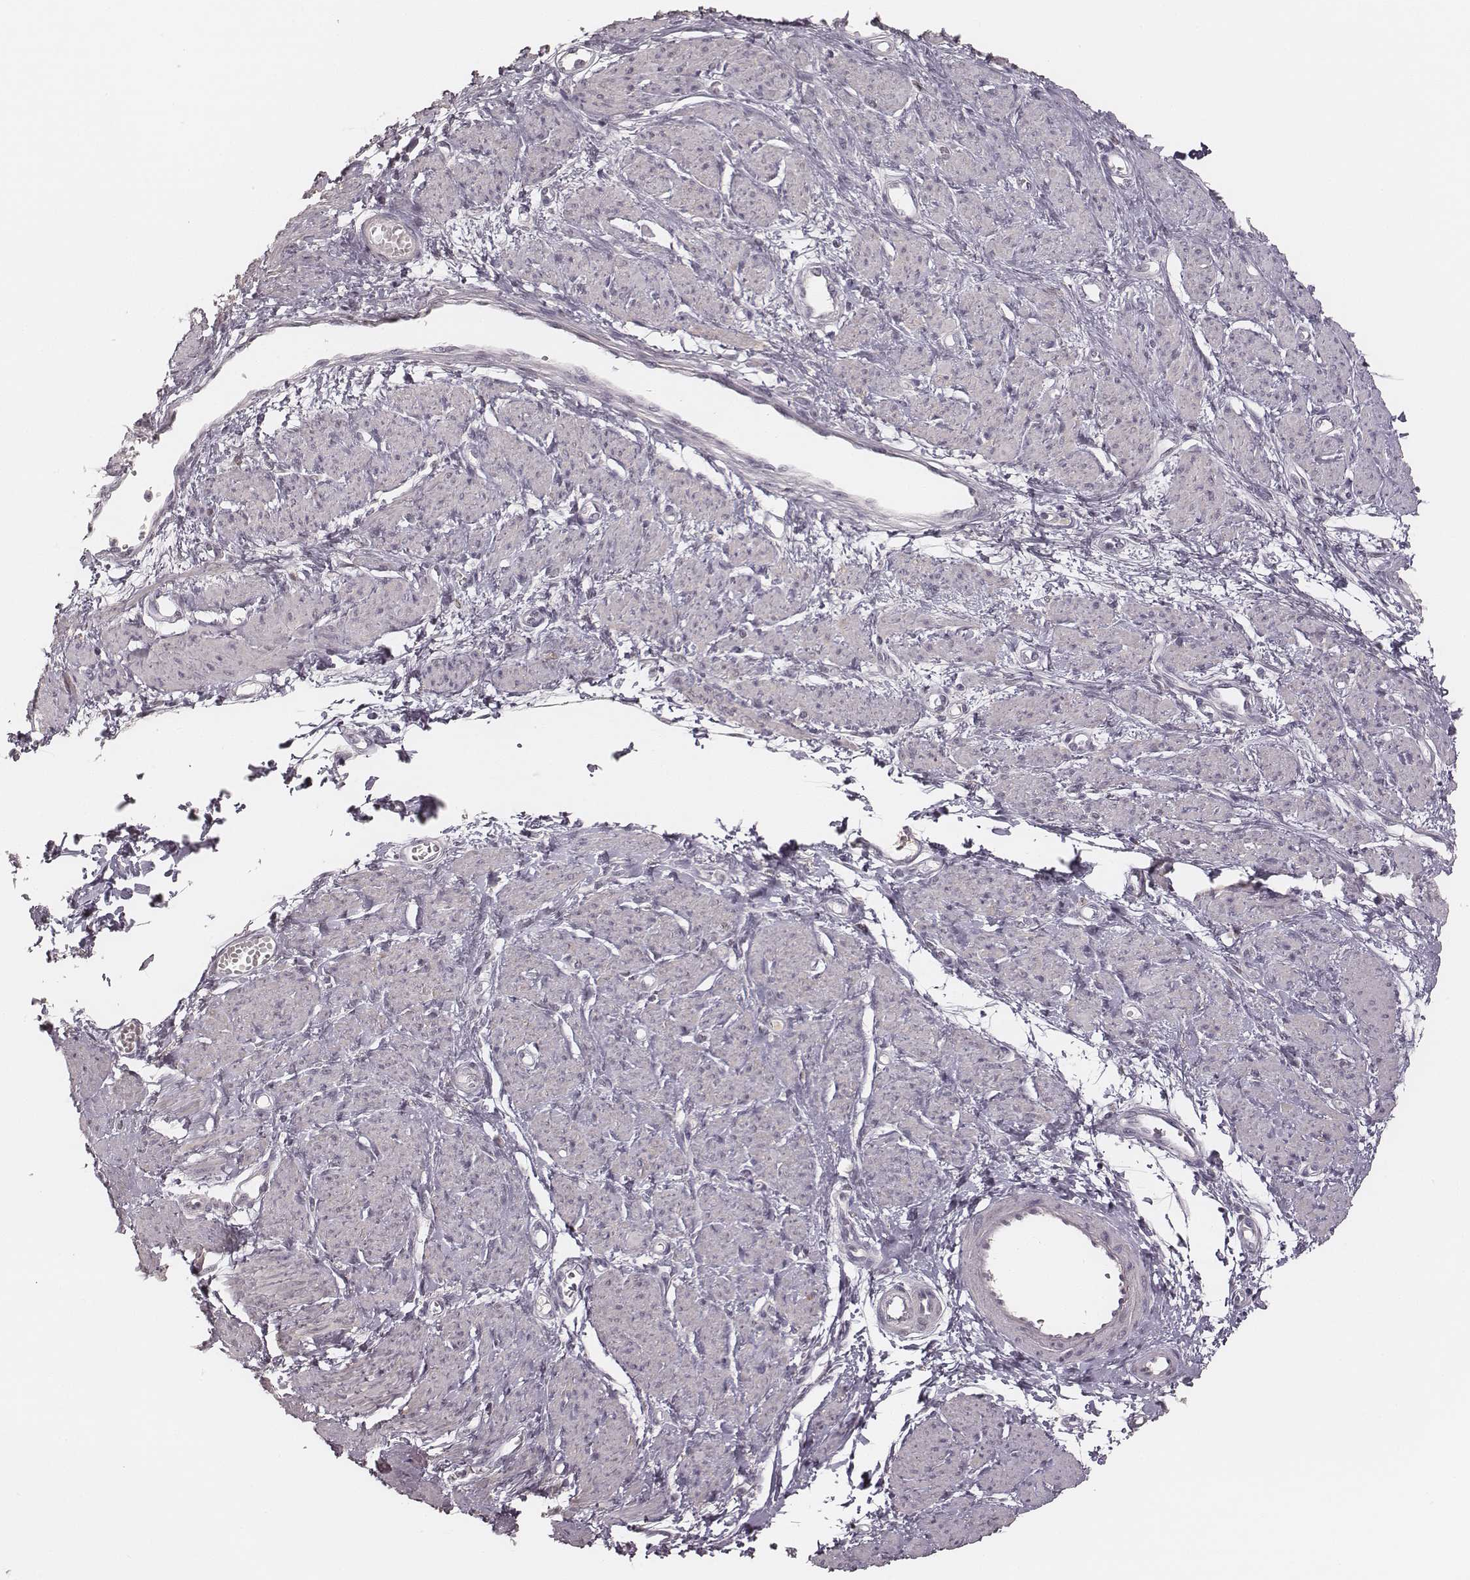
{"staining": {"intensity": "negative", "quantity": "none", "location": "none"}, "tissue": "smooth muscle", "cell_type": "Smooth muscle cells", "image_type": "normal", "snomed": [{"axis": "morphology", "description": "Normal tissue, NOS"}, {"axis": "topography", "description": "Smooth muscle"}, {"axis": "topography", "description": "Uterus"}], "caption": "IHC micrograph of normal smooth muscle: human smooth muscle stained with DAB demonstrates no significant protein staining in smooth muscle cells.", "gene": "MSX1", "patient": {"sex": "female", "age": 39}}